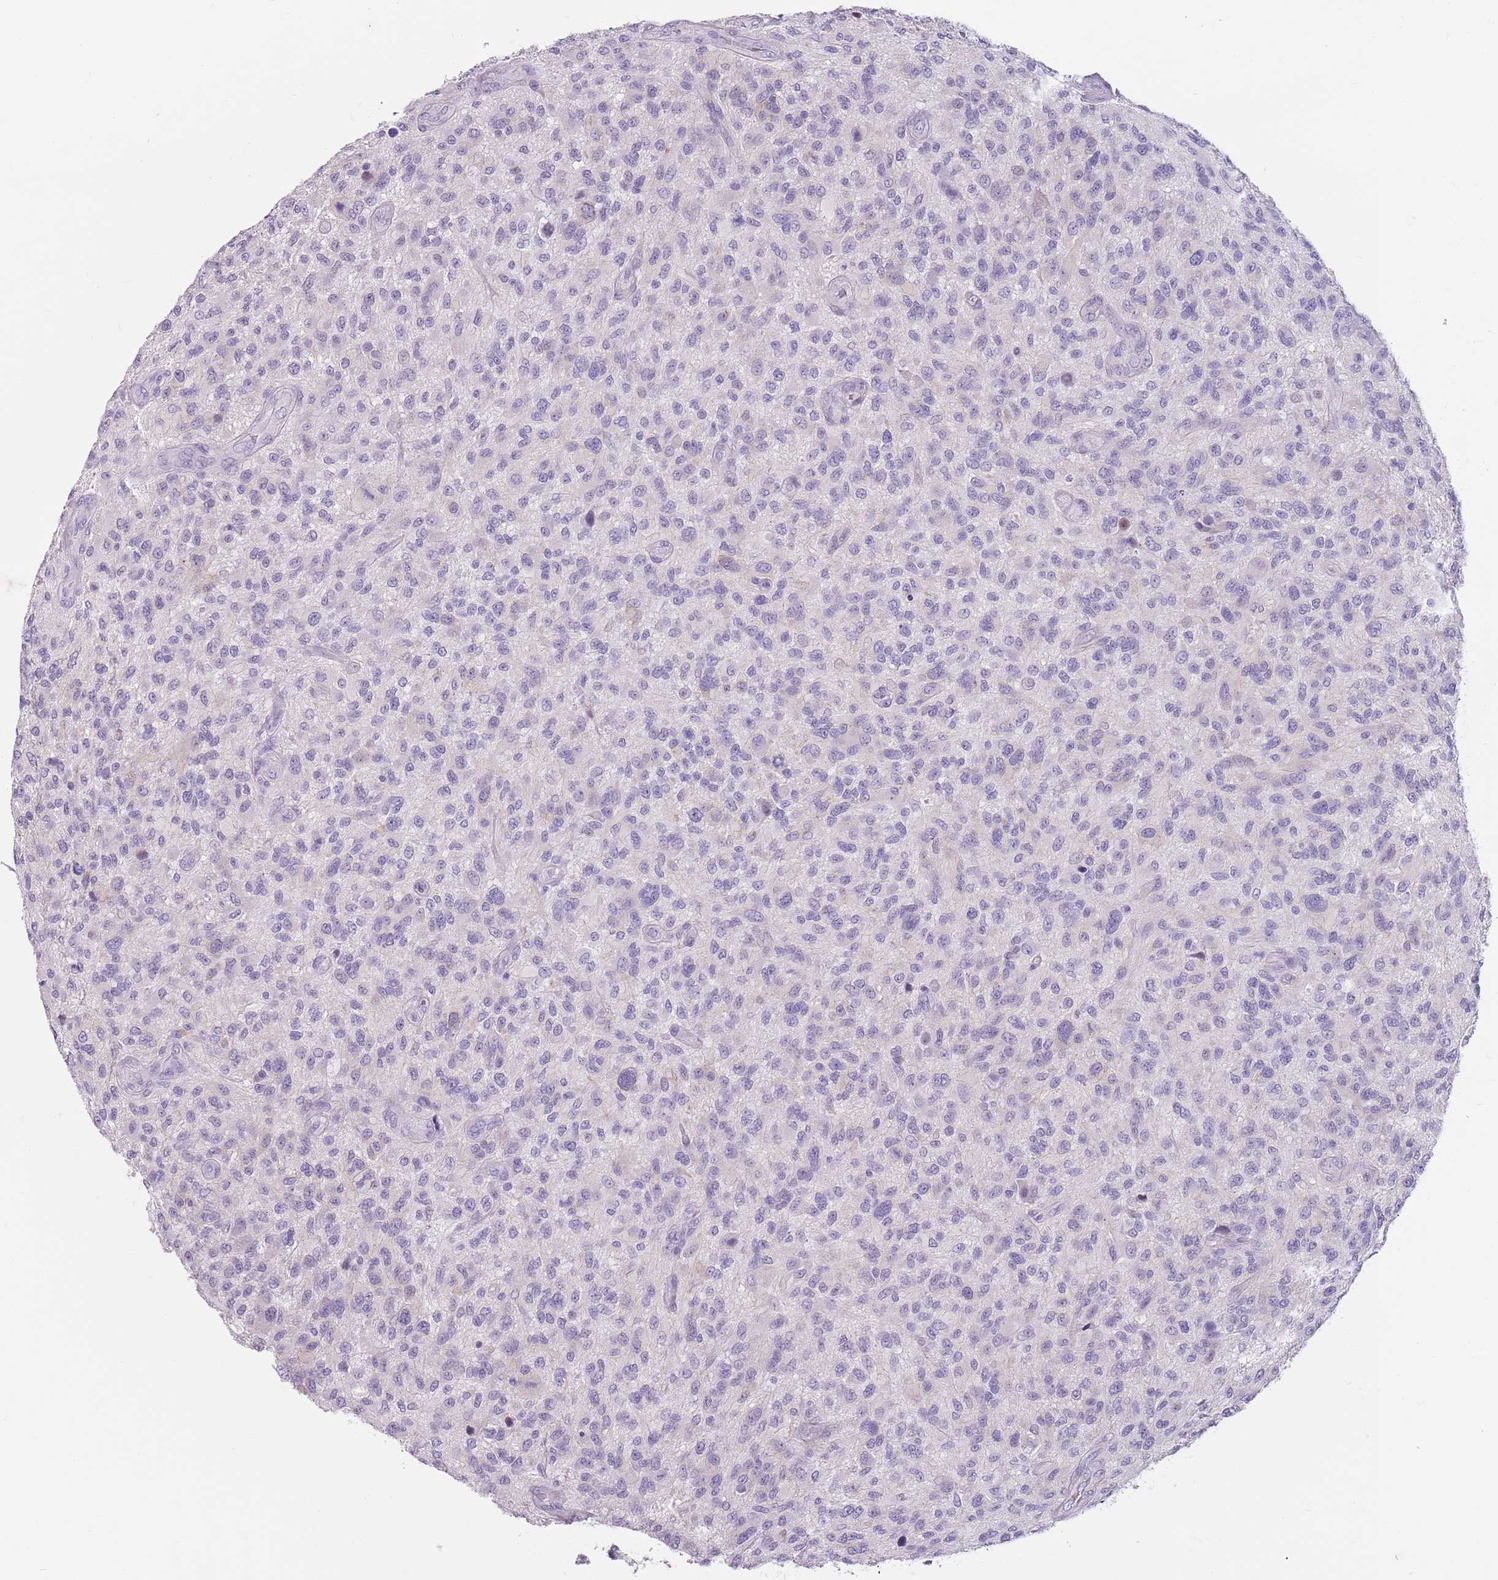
{"staining": {"intensity": "negative", "quantity": "none", "location": "none"}, "tissue": "glioma", "cell_type": "Tumor cells", "image_type": "cancer", "snomed": [{"axis": "morphology", "description": "Glioma, malignant, High grade"}, {"axis": "topography", "description": "Brain"}], "caption": "Photomicrograph shows no protein staining in tumor cells of glioma tissue.", "gene": "SPESP1", "patient": {"sex": "male", "age": 47}}